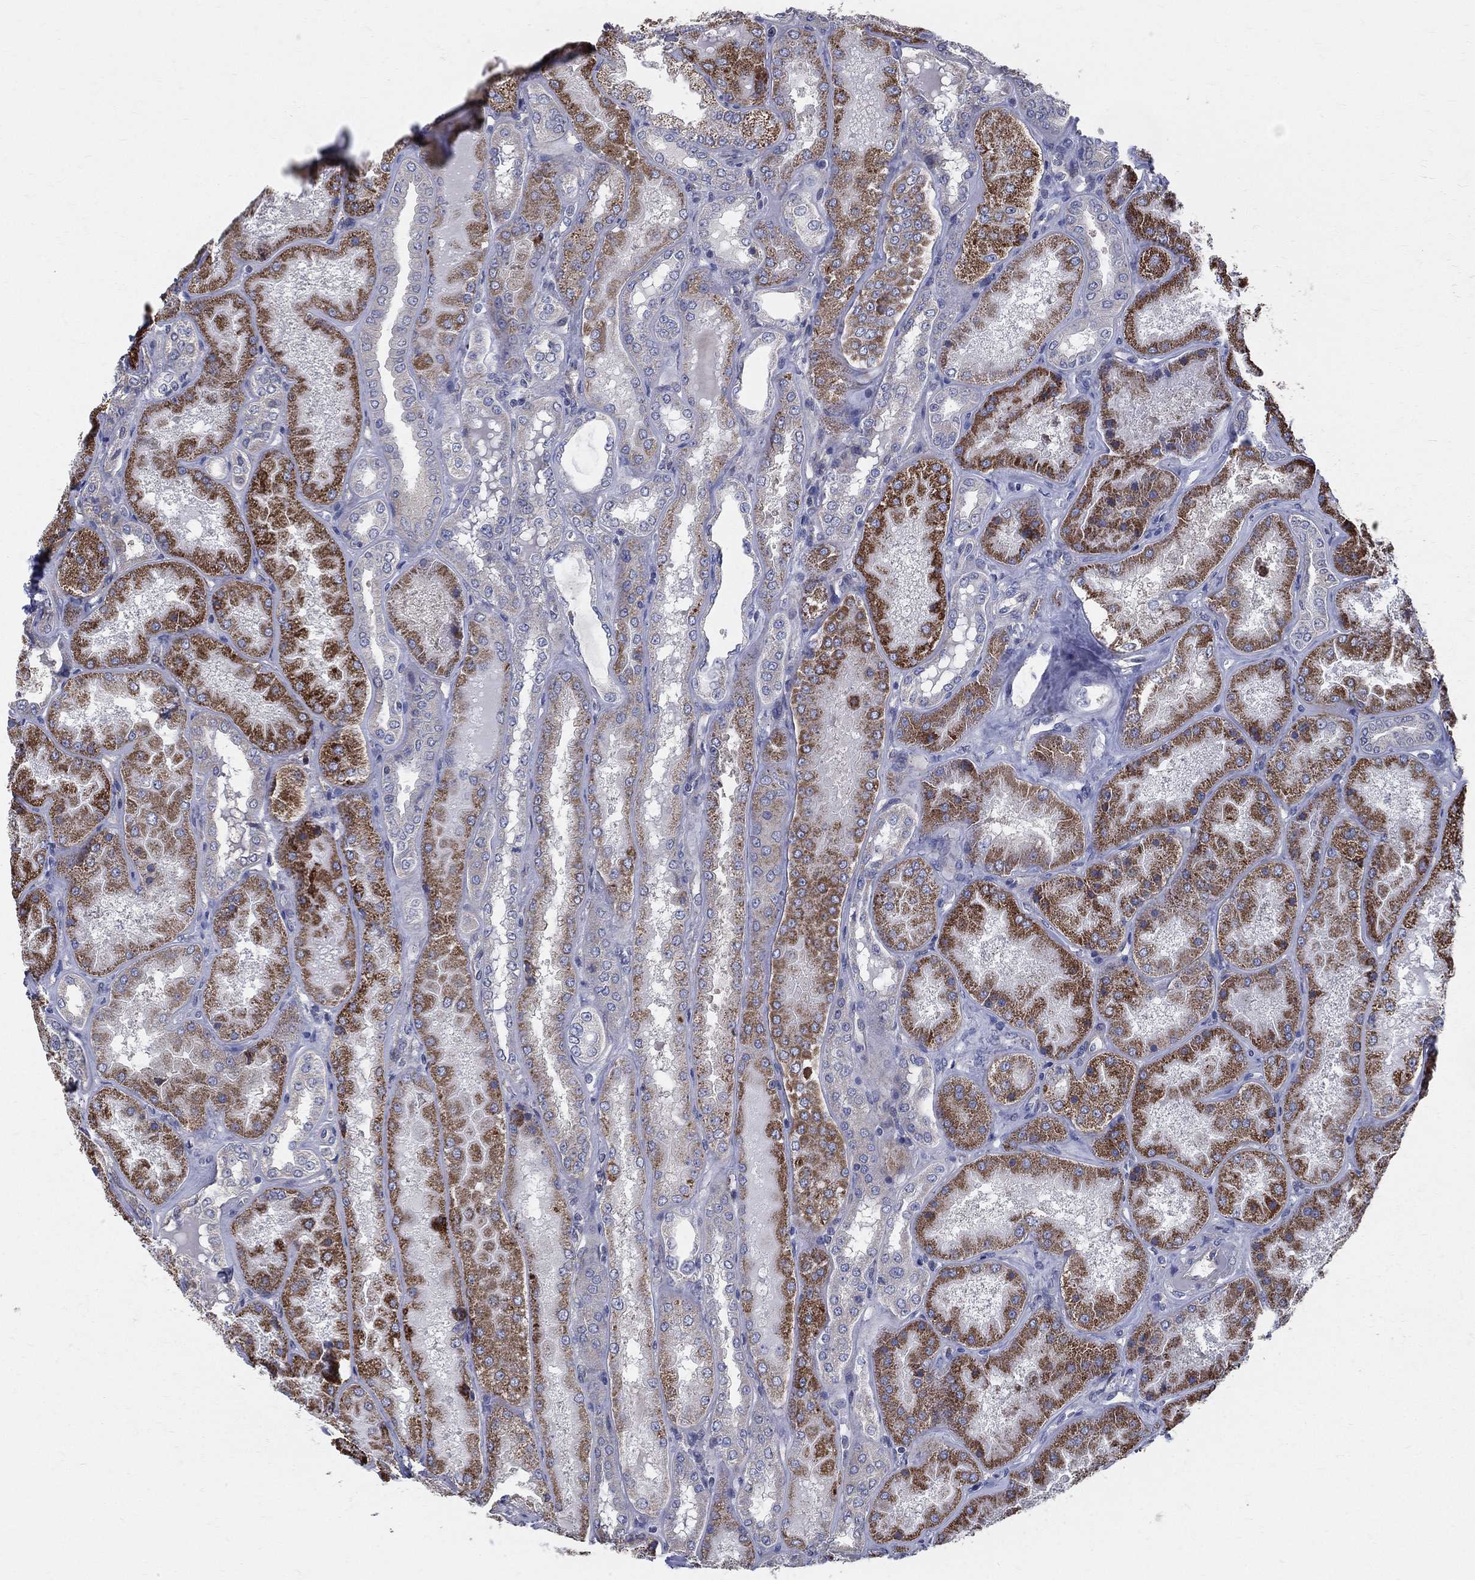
{"staining": {"intensity": "negative", "quantity": "none", "location": "none"}, "tissue": "kidney", "cell_type": "Cells in glomeruli", "image_type": "normal", "snomed": [{"axis": "morphology", "description": "Normal tissue, NOS"}, {"axis": "topography", "description": "Kidney"}], "caption": "Immunohistochemical staining of normal human kidney reveals no significant expression in cells in glomeruli.", "gene": "POMZP3", "patient": {"sex": "female", "age": 56}}